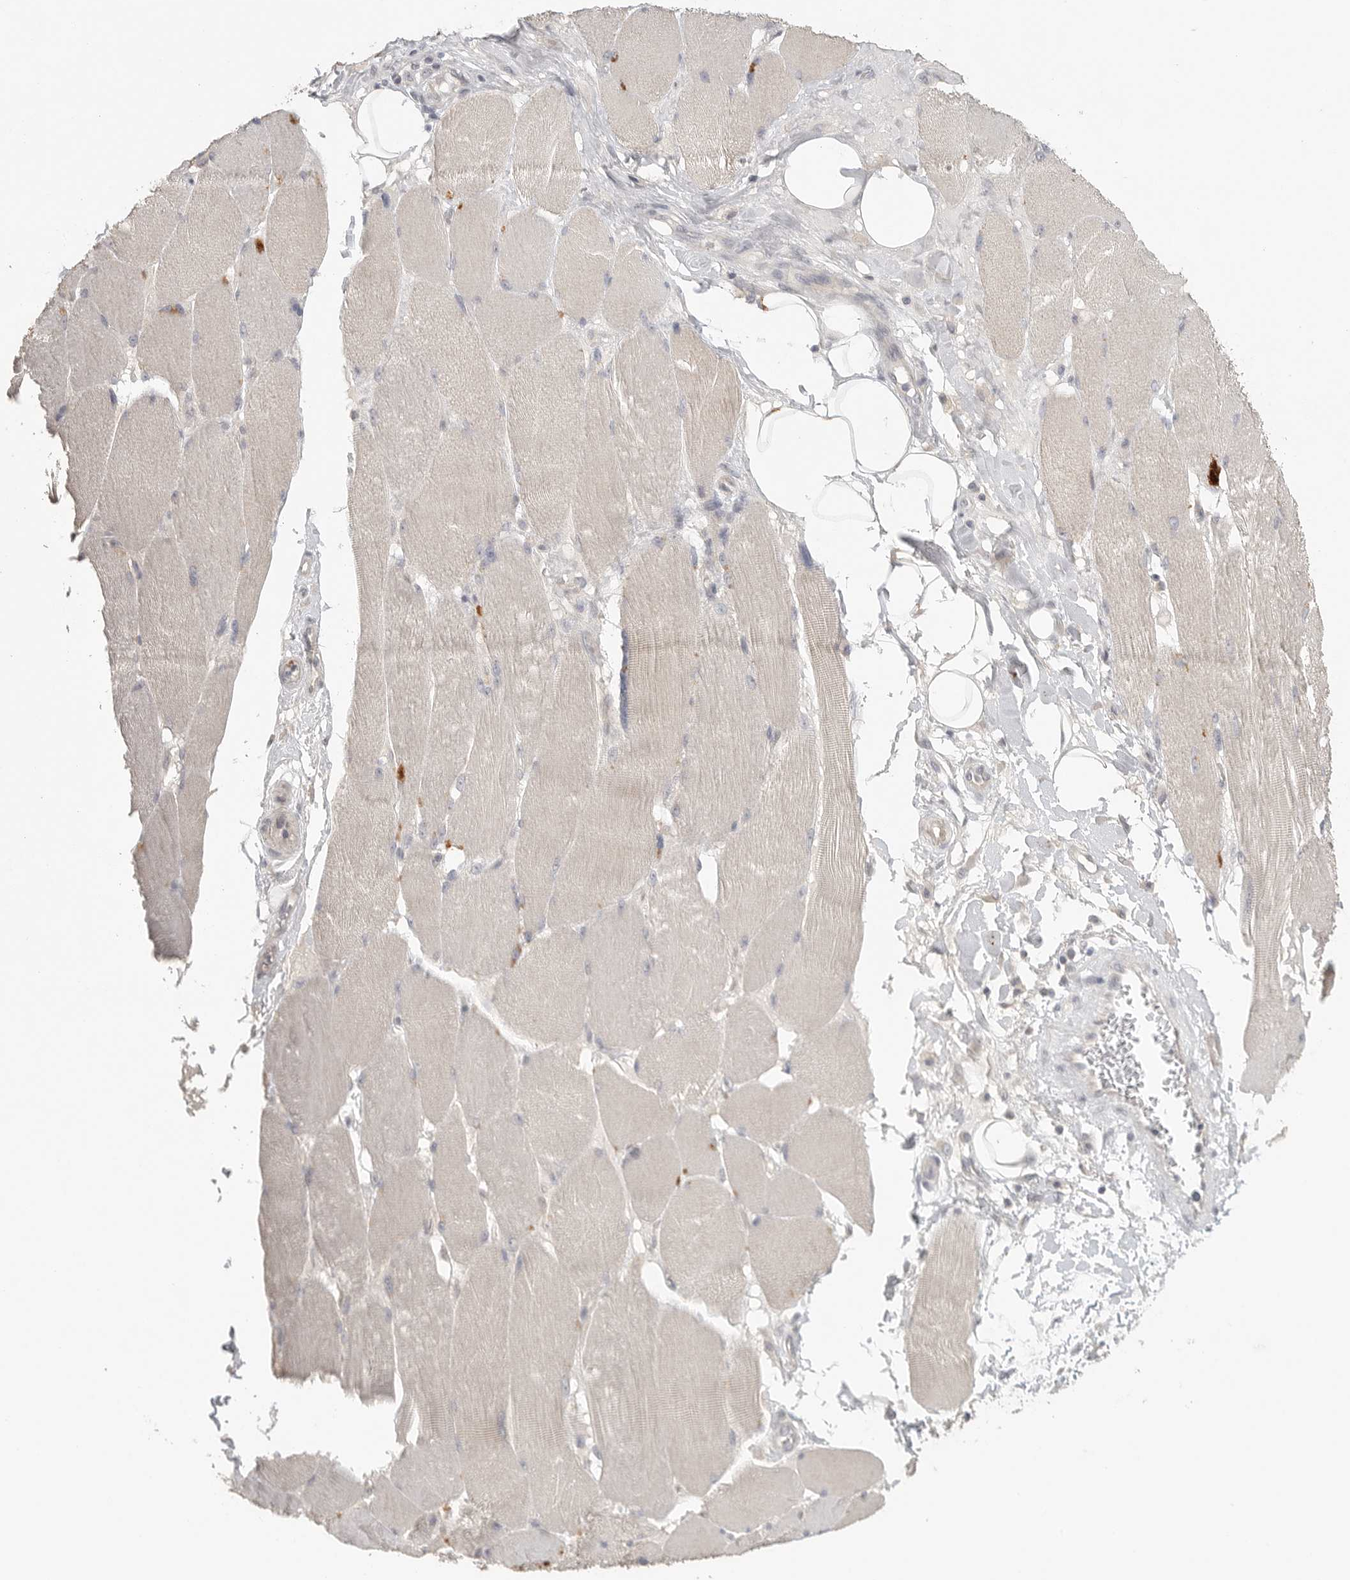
{"staining": {"intensity": "negative", "quantity": "none", "location": "none"}, "tissue": "skeletal muscle", "cell_type": "Myocytes", "image_type": "normal", "snomed": [{"axis": "morphology", "description": "Normal tissue, NOS"}, {"axis": "topography", "description": "Skin"}, {"axis": "topography", "description": "Skeletal muscle"}], "caption": "This is a histopathology image of IHC staining of benign skeletal muscle, which shows no expression in myocytes.", "gene": "HDAC6", "patient": {"sex": "male", "age": 83}}